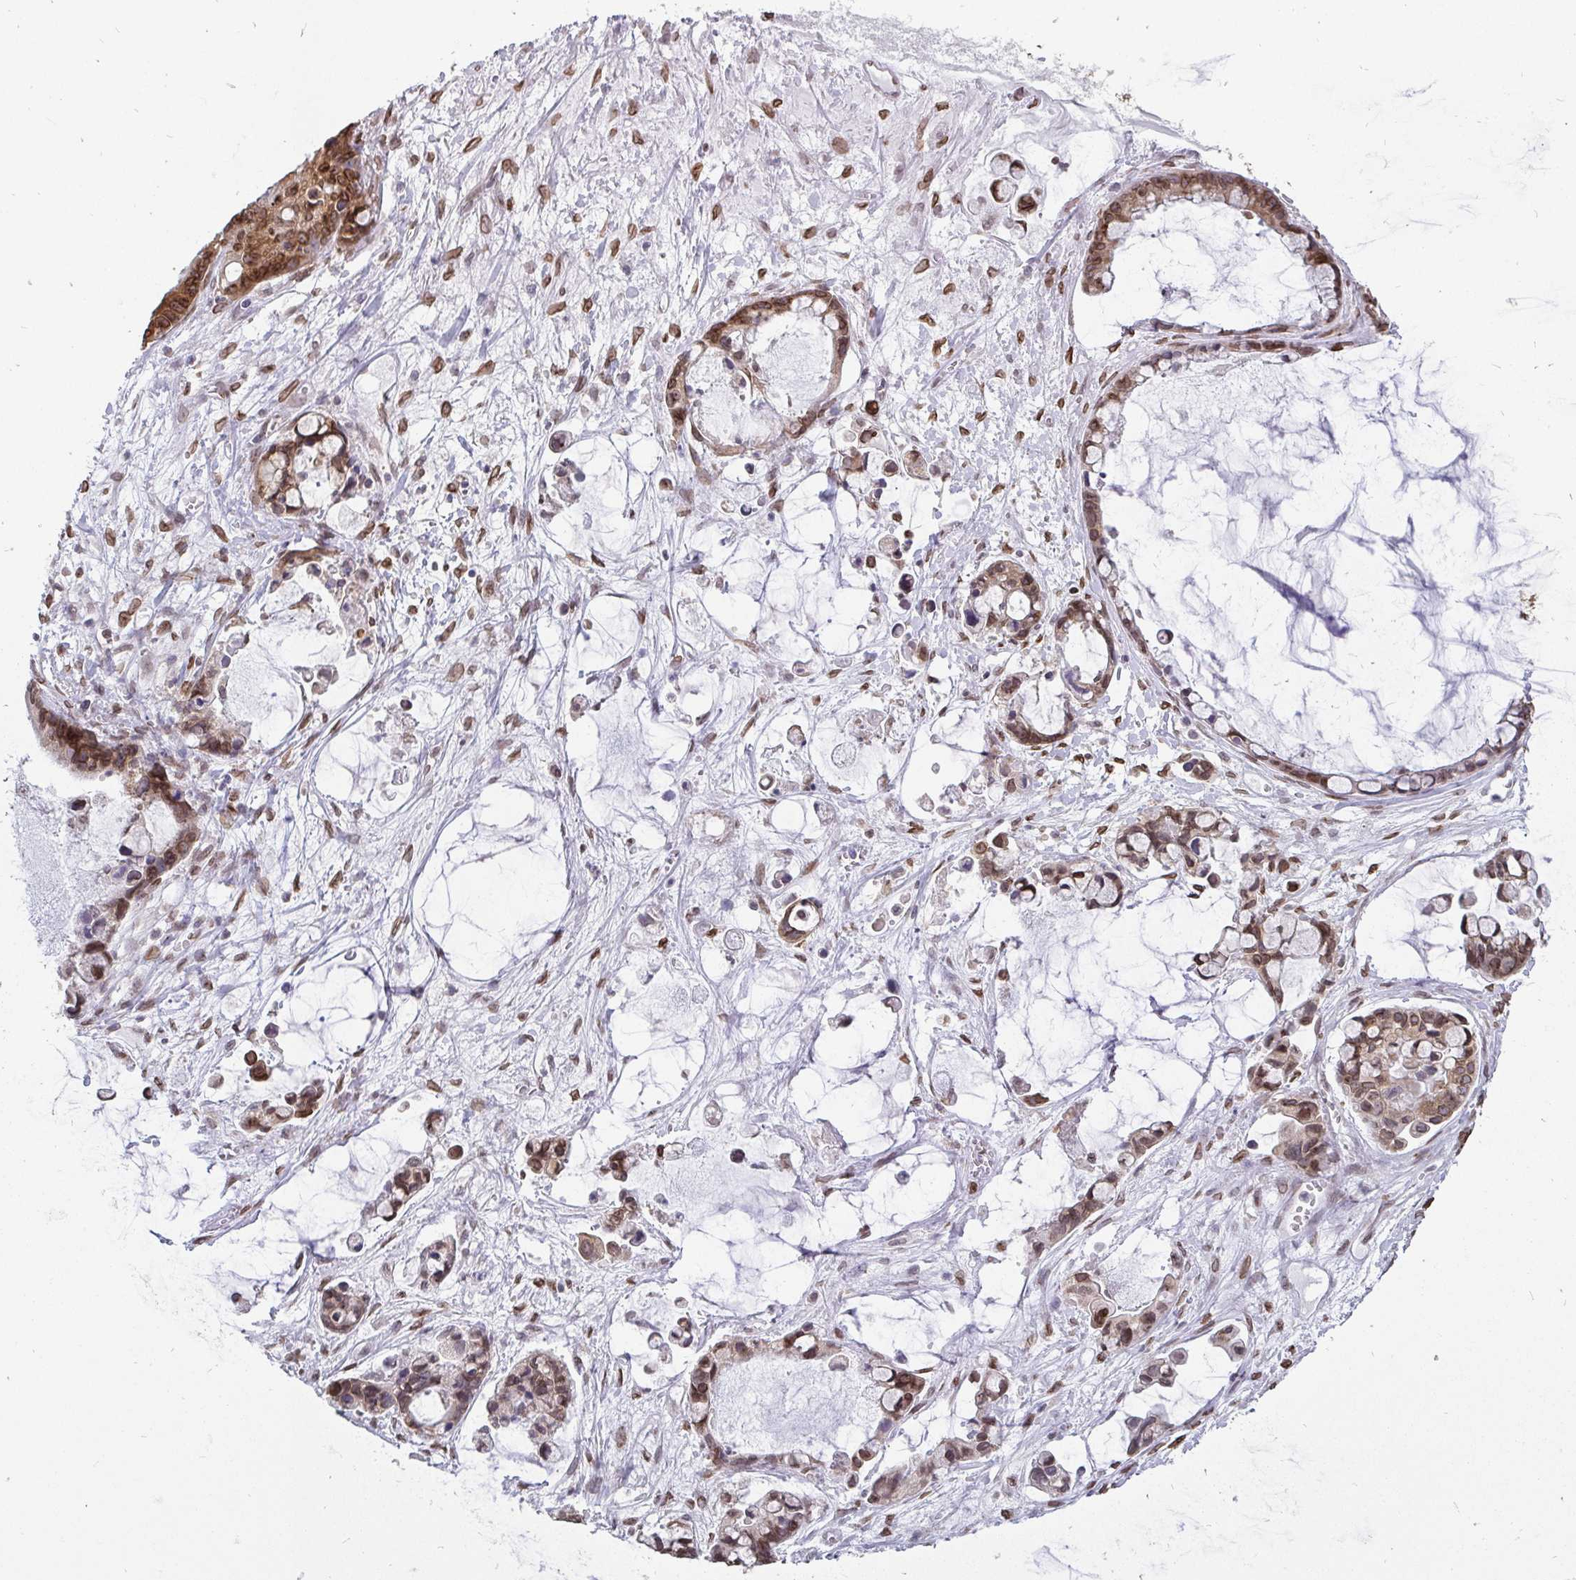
{"staining": {"intensity": "moderate", "quantity": ">75%", "location": "cytoplasmic/membranous,nuclear"}, "tissue": "ovarian cancer", "cell_type": "Tumor cells", "image_type": "cancer", "snomed": [{"axis": "morphology", "description": "Cystadenocarcinoma, mucinous, NOS"}, {"axis": "topography", "description": "Ovary"}], "caption": "Immunohistochemical staining of ovarian cancer (mucinous cystadenocarcinoma) exhibits medium levels of moderate cytoplasmic/membranous and nuclear protein positivity in approximately >75% of tumor cells. (brown staining indicates protein expression, while blue staining denotes nuclei).", "gene": "EMD", "patient": {"sex": "female", "age": 63}}